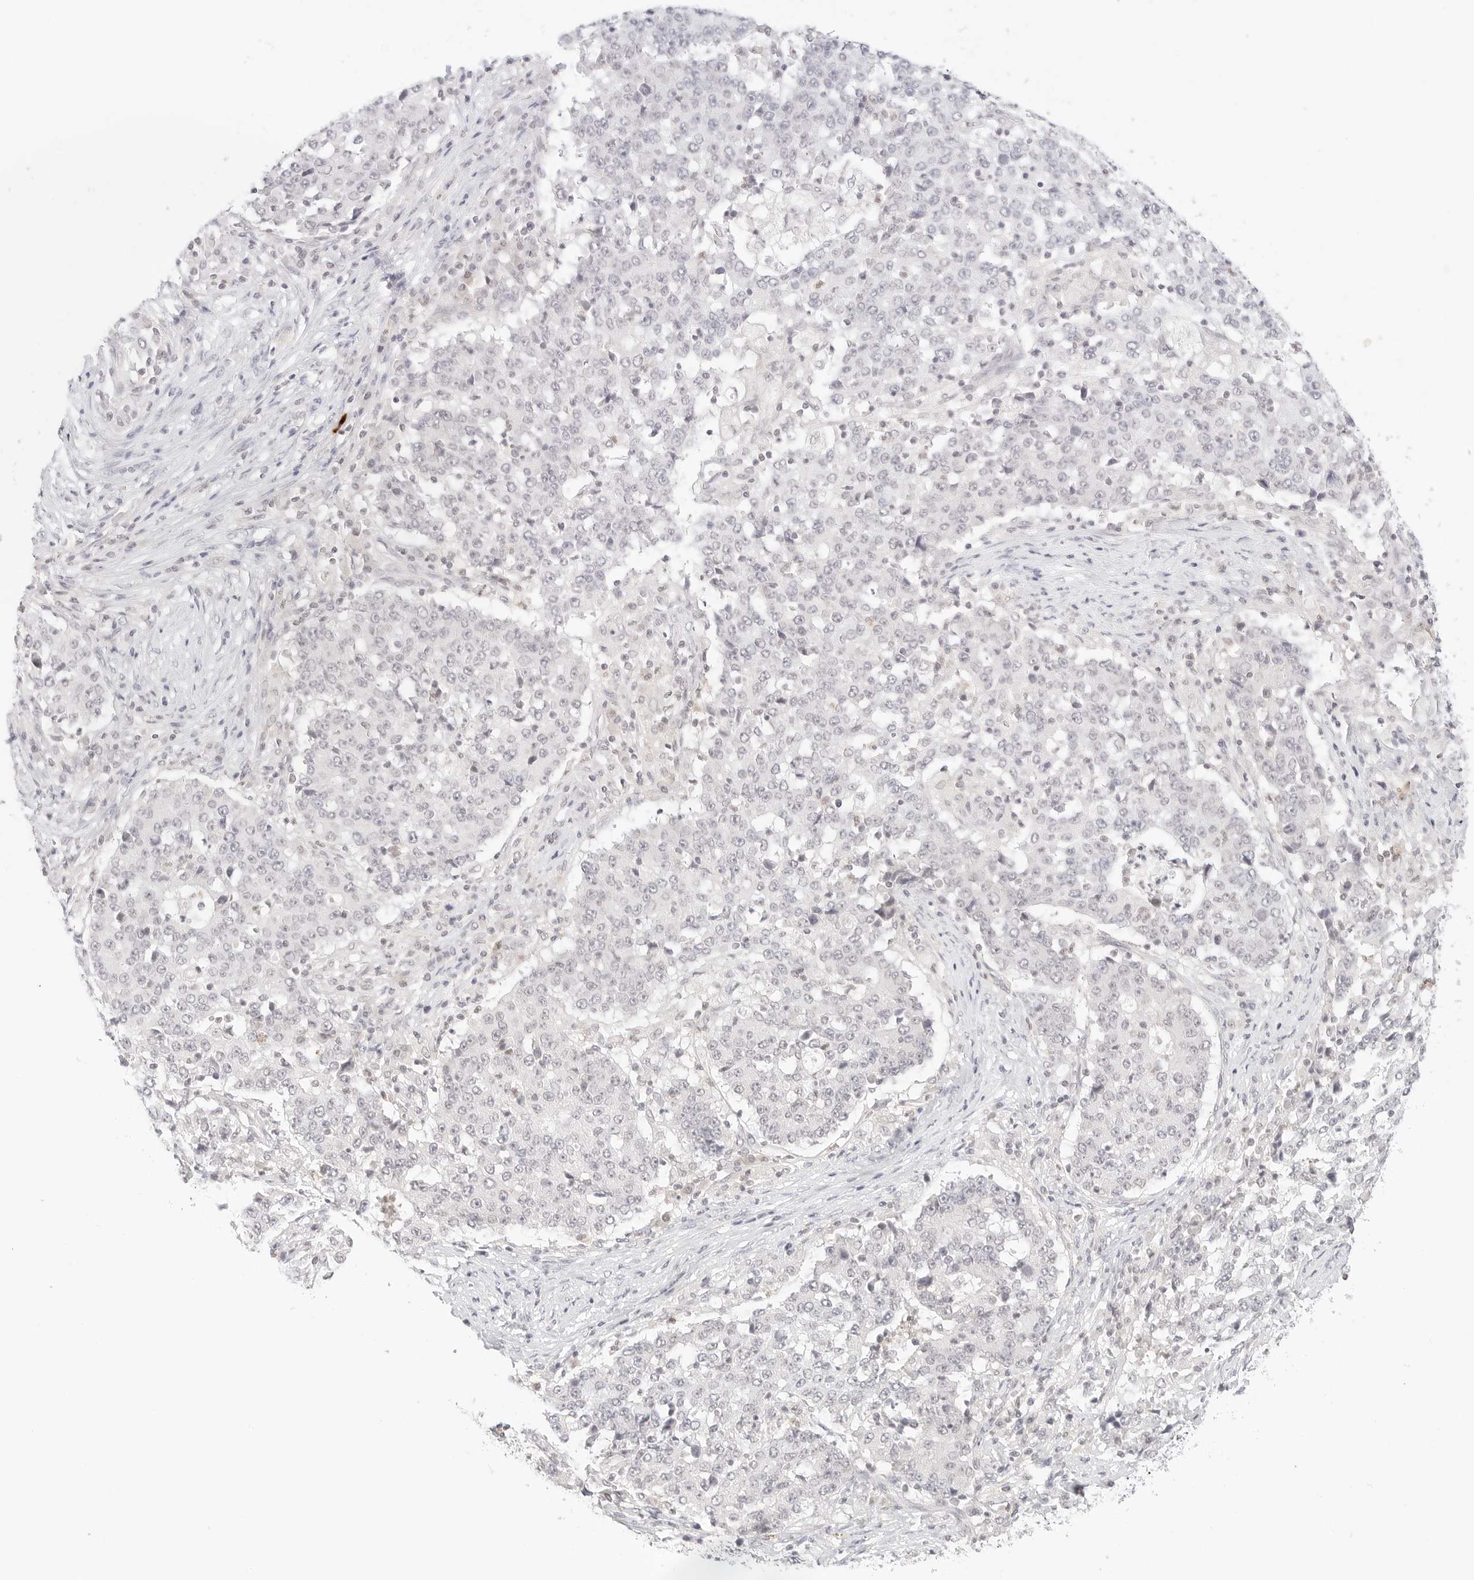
{"staining": {"intensity": "negative", "quantity": "none", "location": "none"}, "tissue": "stomach cancer", "cell_type": "Tumor cells", "image_type": "cancer", "snomed": [{"axis": "morphology", "description": "Adenocarcinoma, NOS"}, {"axis": "topography", "description": "Stomach"}], "caption": "Adenocarcinoma (stomach) stained for a protein using immunohistochemistry demonstrates no staining tumor cells.", "gene": "GNAS", "patient": {"sex": "male", "age": 59}}